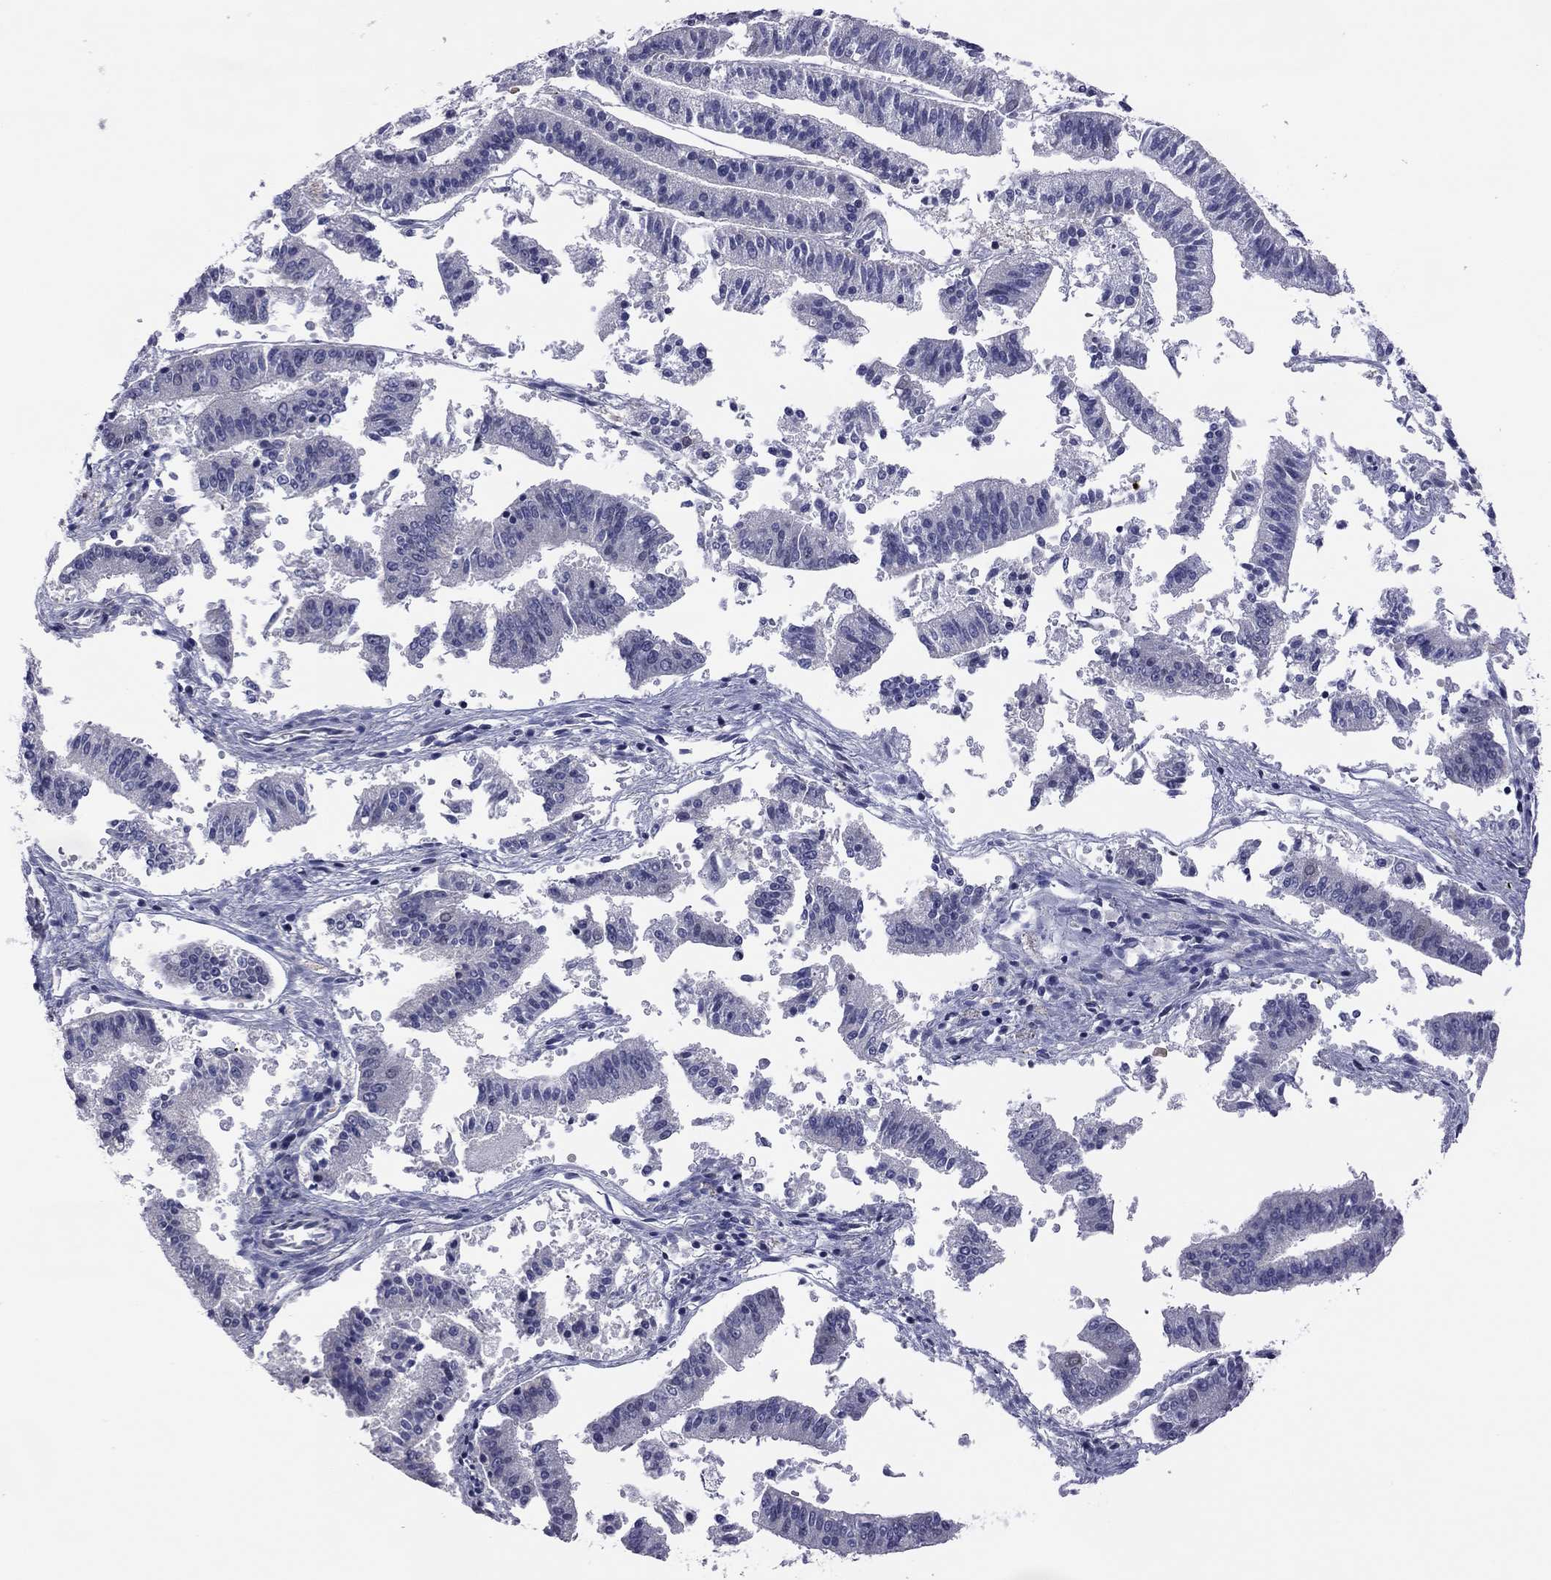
{"staining": {"intensity": "negative", "quantity": "none", "location": "none"}, "tissue": "endometrial cancer", "cell_type": "Tumor cells", "image_type": "cancer", "snomed": [{"axis": "morphology", "description": "Adenocarcinoma, NOS"}, {"axis": "topography", "description": "Endometrium"}], "caption": "The photomicrograph displays no staining of tumor cells in endometrial cancer. (DAB (3,3'-diaminobenzidine) immunohistochemistry (IHC) visualized using brightfield microscopy, high magnification).", "gene": "POU5F2", "patient": {"sex": "female", "age": 66}}